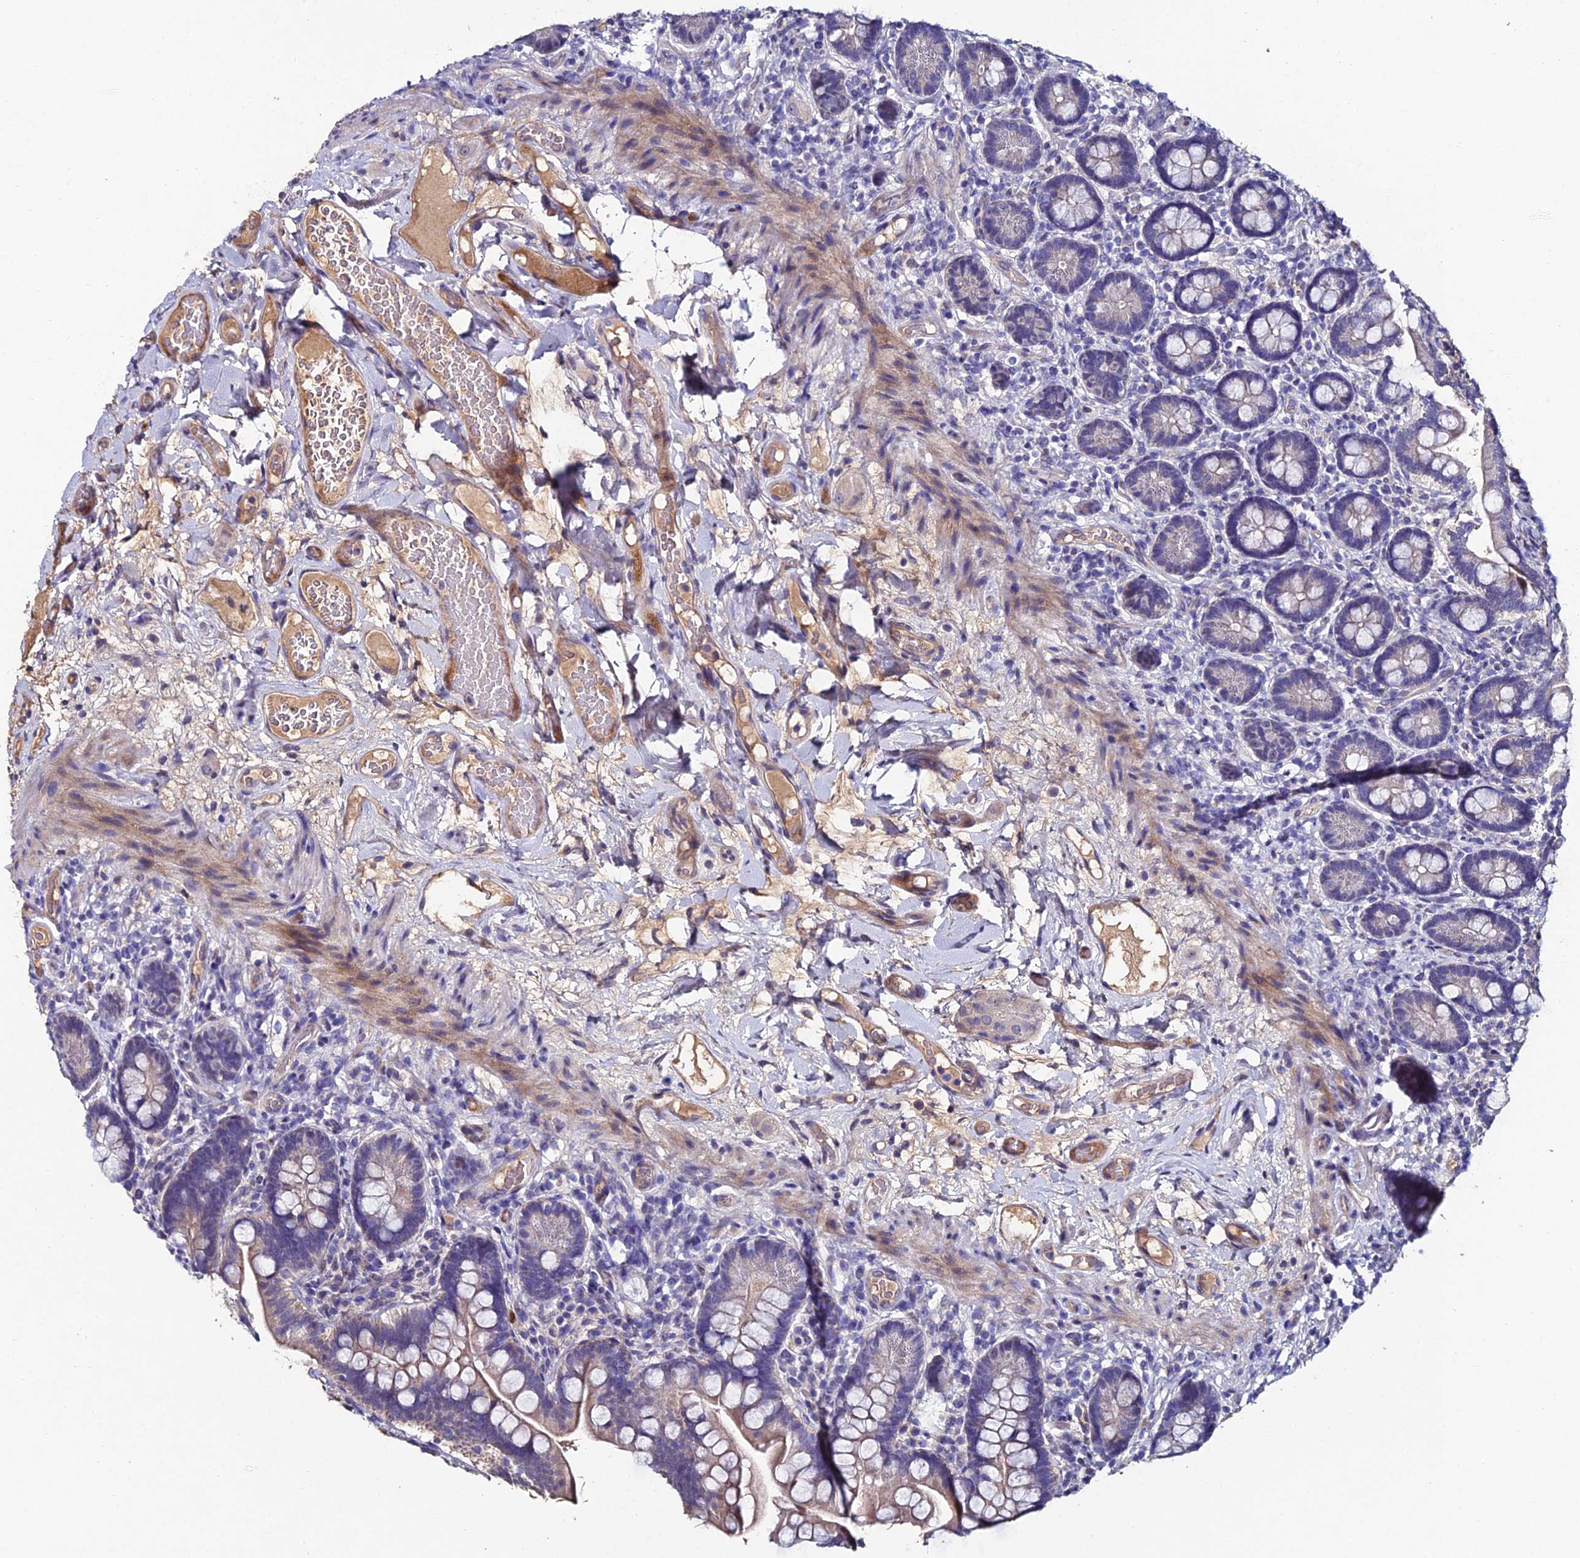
{"staining": {"intensity": "negative", "quantity": "none", "location": "none"}, "tissue": "small intestine", "cell_type": "Glandular cells", "image_type": "normal", "snomed": [{"axis": "morphology", "description": "Normal tissue, NOS"}, {"axis": "topography", "description": "Small intestine"}], "caption": "IHC micrograph of normal small intestine: small intestine stained with DAB demonstrates no significant protein expression in glandular cells.", "gene": "ESRRG", "patient": {"sex": "female", "age": 64}}